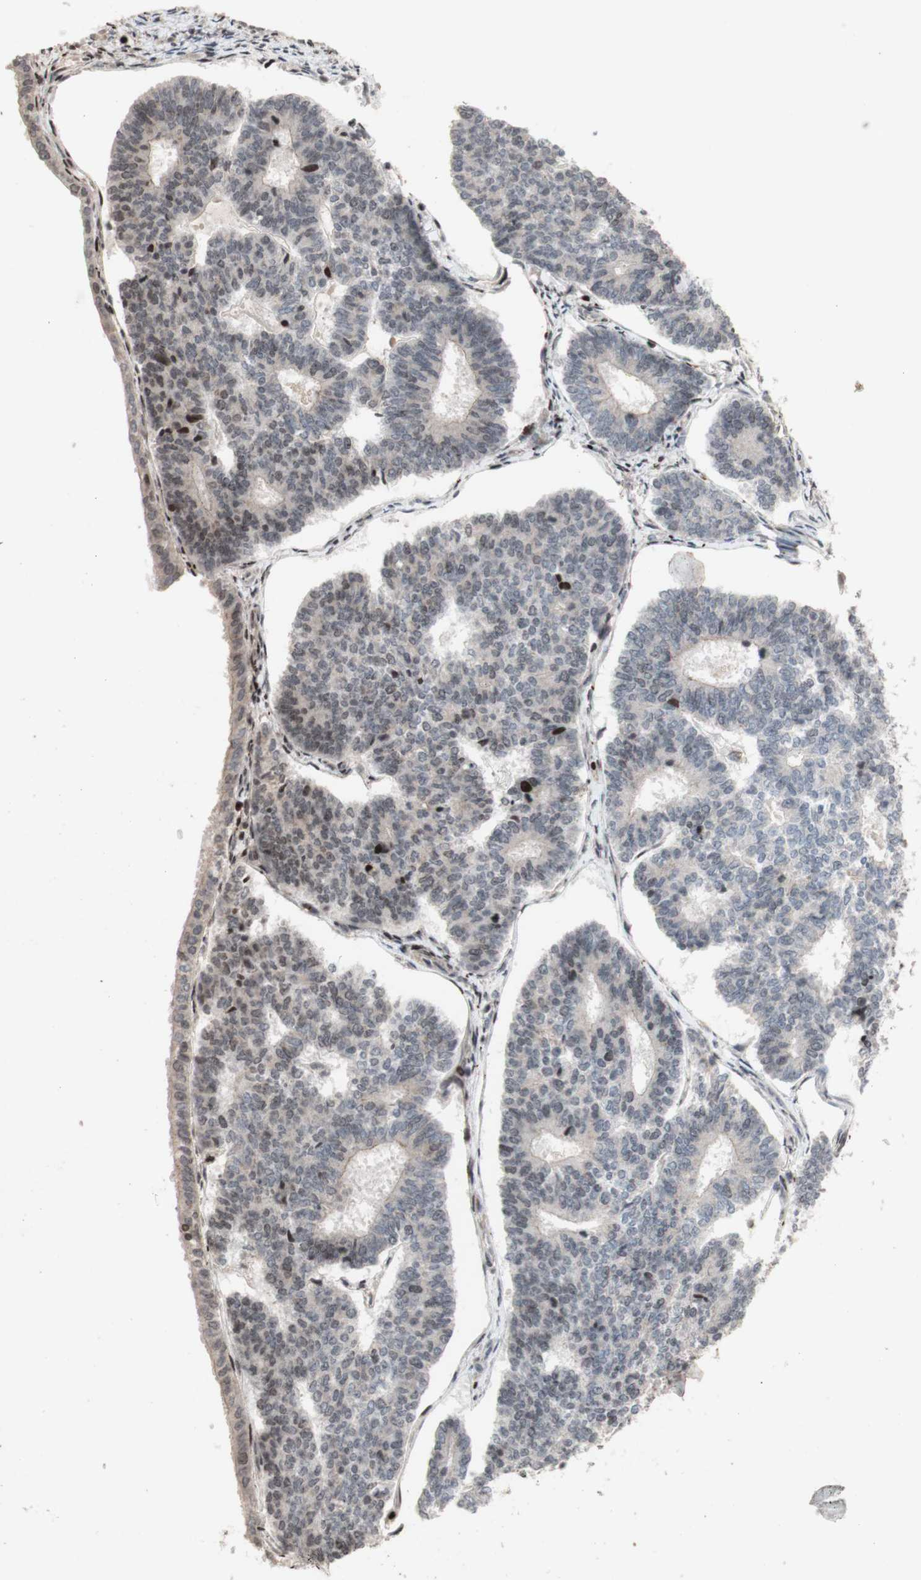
{"staining": {"intensity": "negative", "quantity": "none", "location": "none"}, "tissue": "endometrial cancer", "cell_type": "Tumor cells", "image_type": "cancer", "snomed": [{"axis": "morphology", "description": "Adenocarcinoma, NOS"}, {"axis": "topography", "description": "Endometrium"}], "caption": "Image shows no protein staining in tumor cells of adenocarcinoma (endometrial) tissue. (Stains: DAB (3,3'-diaminobenzidine) IHC with hematoxylin counter stain, Microscopy: brightfield microscopy at high magnification).", "gene": "POLA1", "patient": {"sex": "female", "age": 70}}